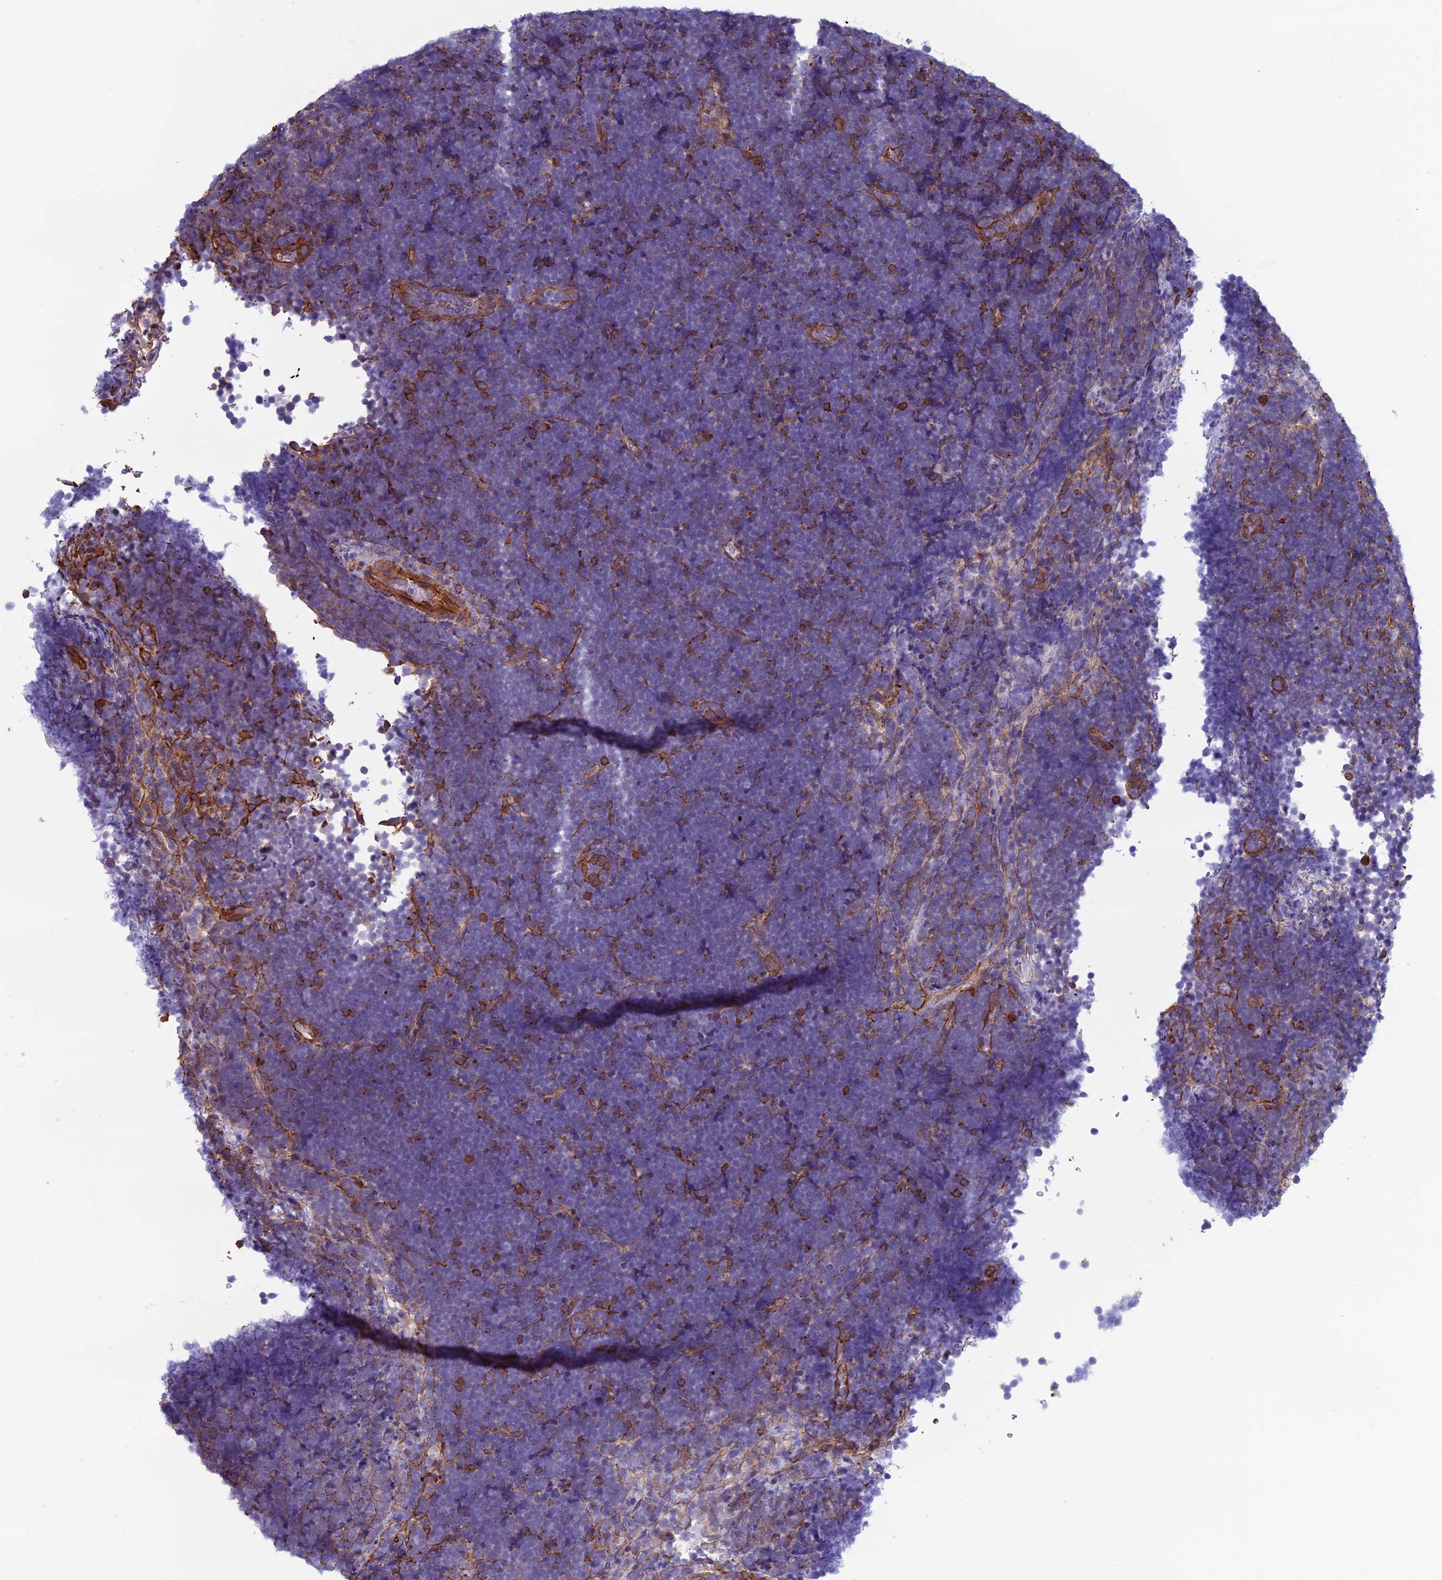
{"staining": {"intensity": "negative", "quantity": "none", "location": "none"}, "tissue": "lymphoma", "cell_type": "Tumor cells", "image_type": "cancer", "snomed": [{"axis": "morphology", "description": "Malignant lymphoma, non-Hodgkin's type, High grade"}, {"axis": "topography", "description": "Lymph node"}], "caption": "Immunohistochemistry photomicrograph of human lymphoma stained for a protein (brown), which demonstrates no staining in tumor cells.", "gene": "ANGPTL2", "patient": {"sex": "male", "age": 13}}